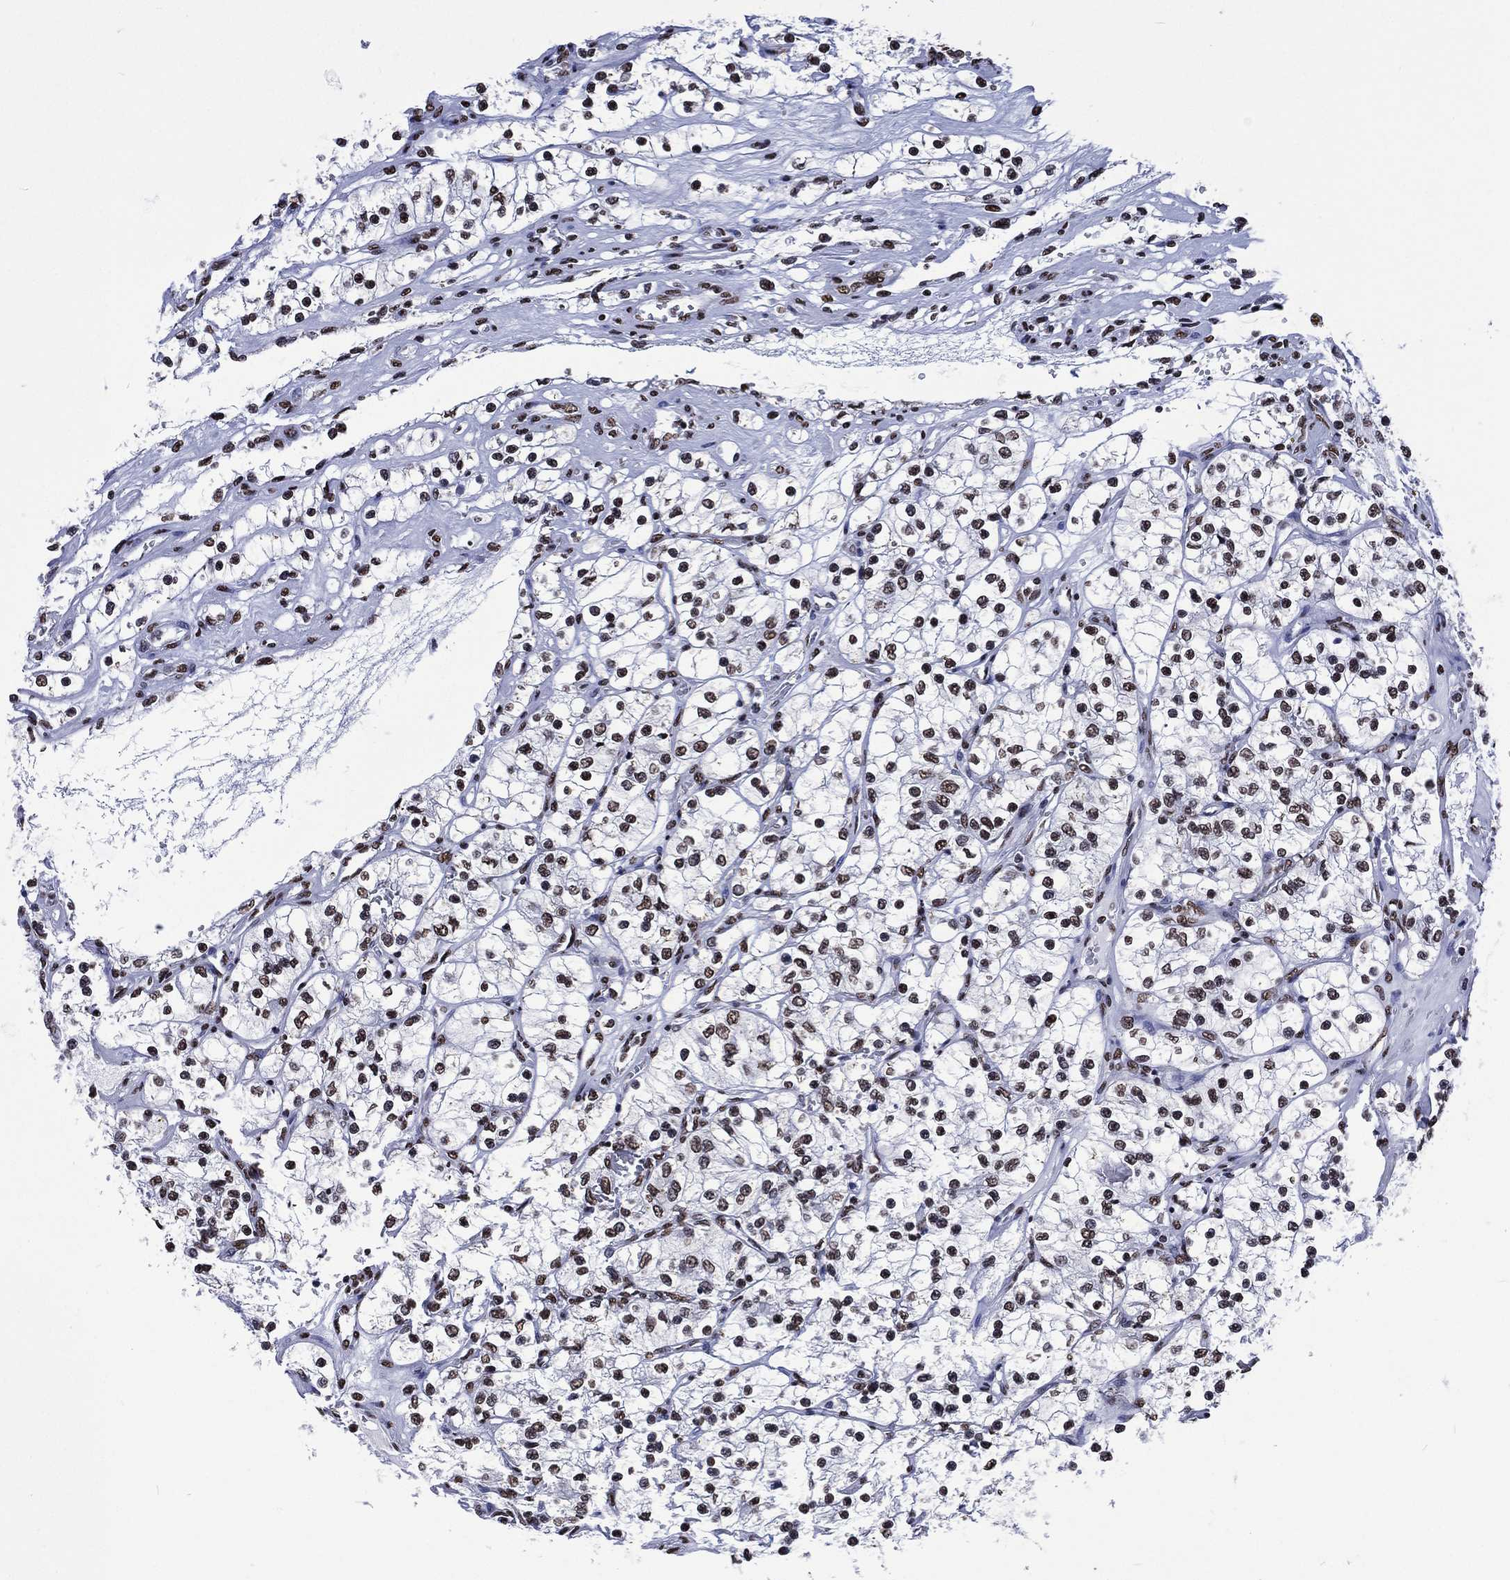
{"staining": {"intensity": "strong", "quantity": ">75%", "location": "nuclear"}, "tissue": "renal cancer", "cell_type": "Tumor cells", "image_type": "cancer", "snomed": [{"axis": "morphology", "description": "Adenocarcinoma, NOS"}, {"axis": "topography", "description": "Kidney"}], "caption": "Human renal adenocarcinoma stained for a protein (brown) displays strong nuclear positive expression in approximately >75% of tumor cells.", "gene": "RETREG2", "patient": {"sex": "female", "age": 69}}